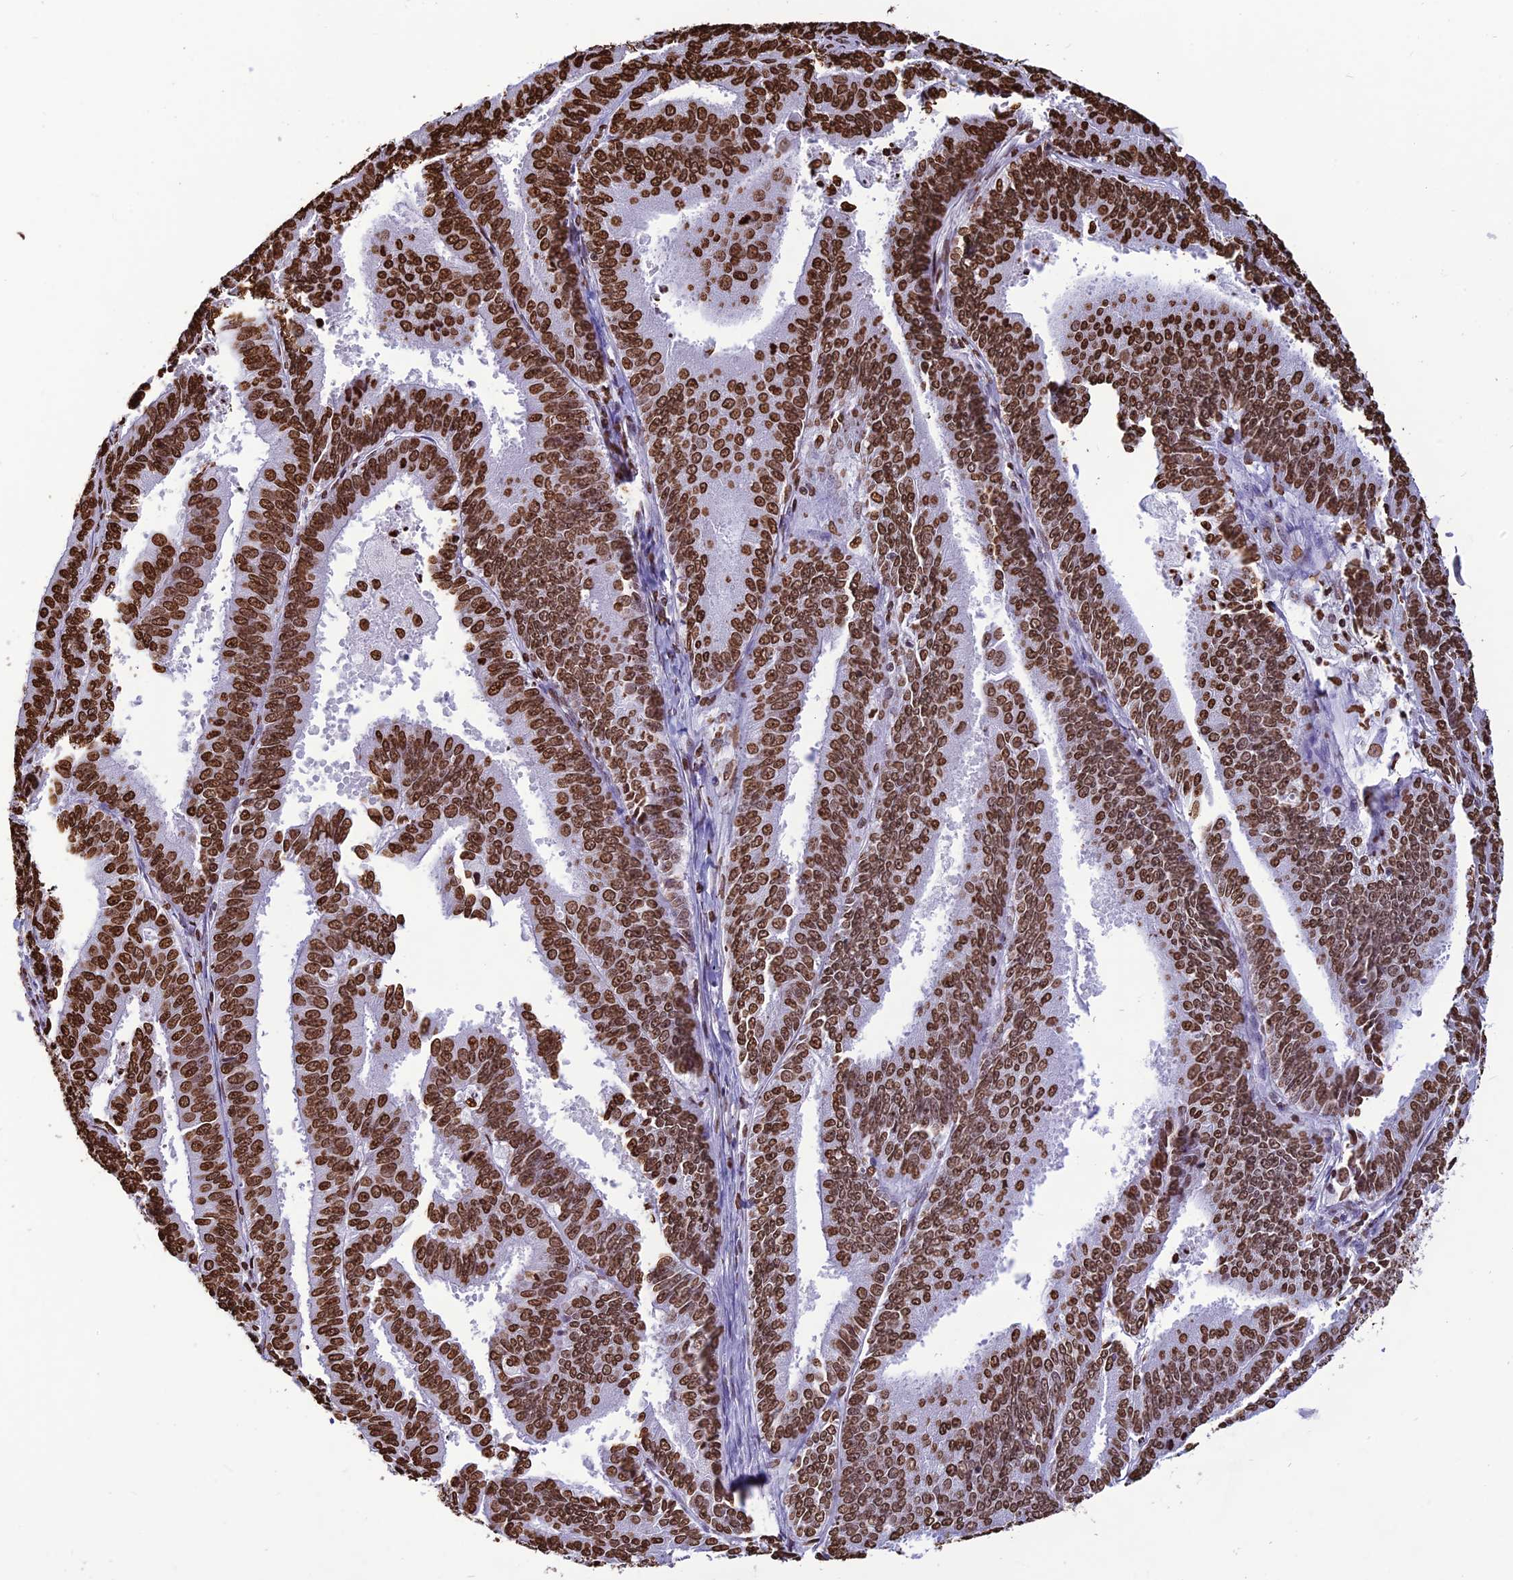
{"staining": {"intensity": "strong", "quantity": ">75%", "location": "nuclear"}, "tissue": "endometrial cancer", "cell_type": "Tumor cells", "image_type": "cancer", "snomed": [{"axis": "morphology", "description": "Adenocarcinoma, NOS"}, {"axis": "topography", "description": "Endometrium"}], "caption": "The micrograph demonstrates staining of endometrial cancer (adenocarcinoma), revealing strong nuclear protein expression (brown color) within tumor cells. The staining is performed using DAB (3,3'-diaminobenzidine) brown chromogen to label protein expression. The nuclei are counter-stained blue using hematoxylin.", "gene": "AKAP17A", "patient": {"sex": "female", "age": 73}}